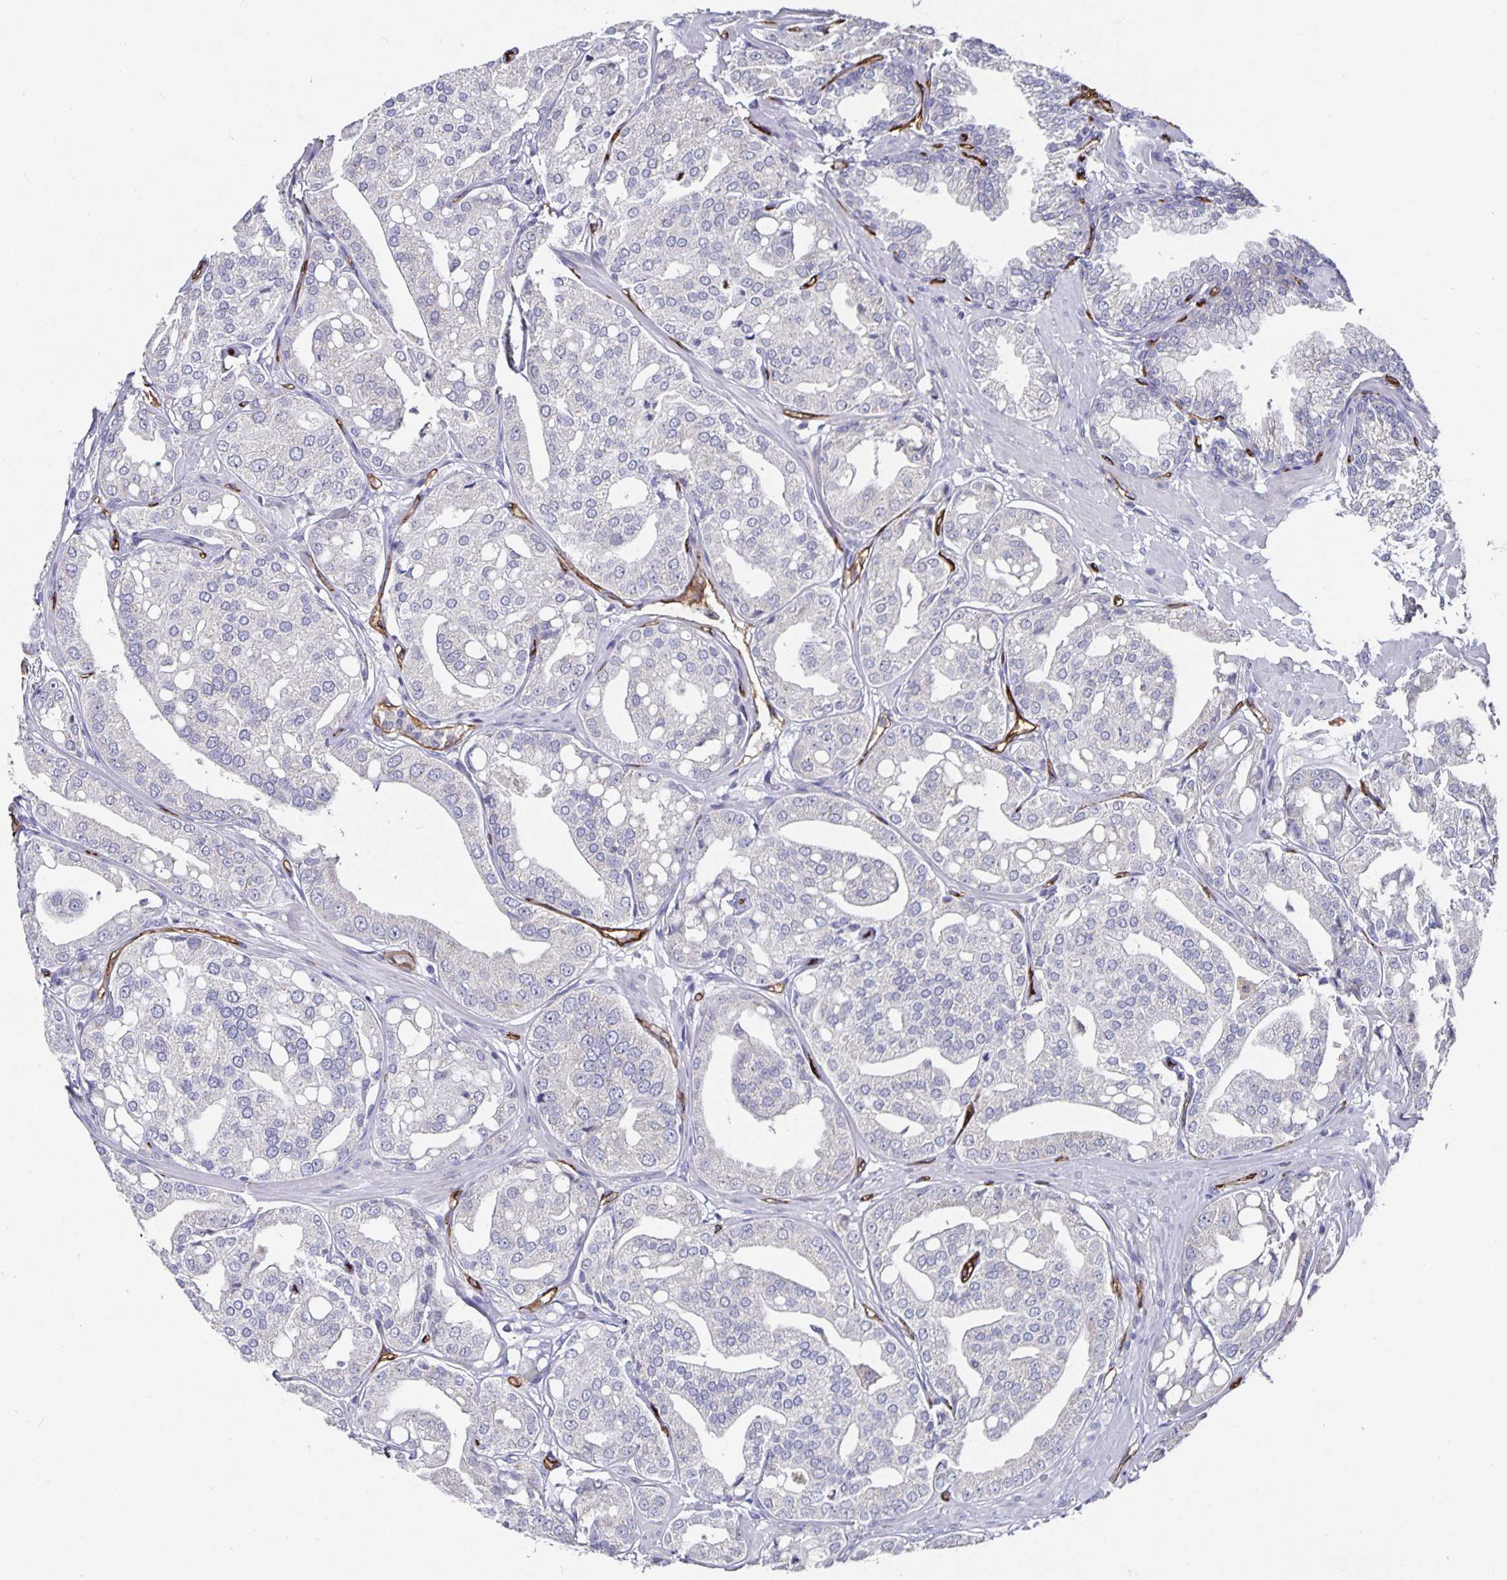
{"staining": {"intensity": "negative", "quantity": "none", "location": "none"}, "tissue": "renal cancer", "cell_type": "Tumor cells", "image_type": "cancer", "snomed": [{"axis": "morphology", "description": "Adenocarcinoma, NOS"}, {"axis": "topography", "description": "Urinary bladder"}], "caption": "An immunohistochemistry (IHC) image of renal cancer is shown. There is no staining in tumor cells of renal cancer. The staining is performed using DAB (3,3'-diaminobenzidine) brown chromogen with nuclei counter-stained in using hematoxylin.", "gene": "PODXL", "patient": {"sex": "male", "age": 61}}